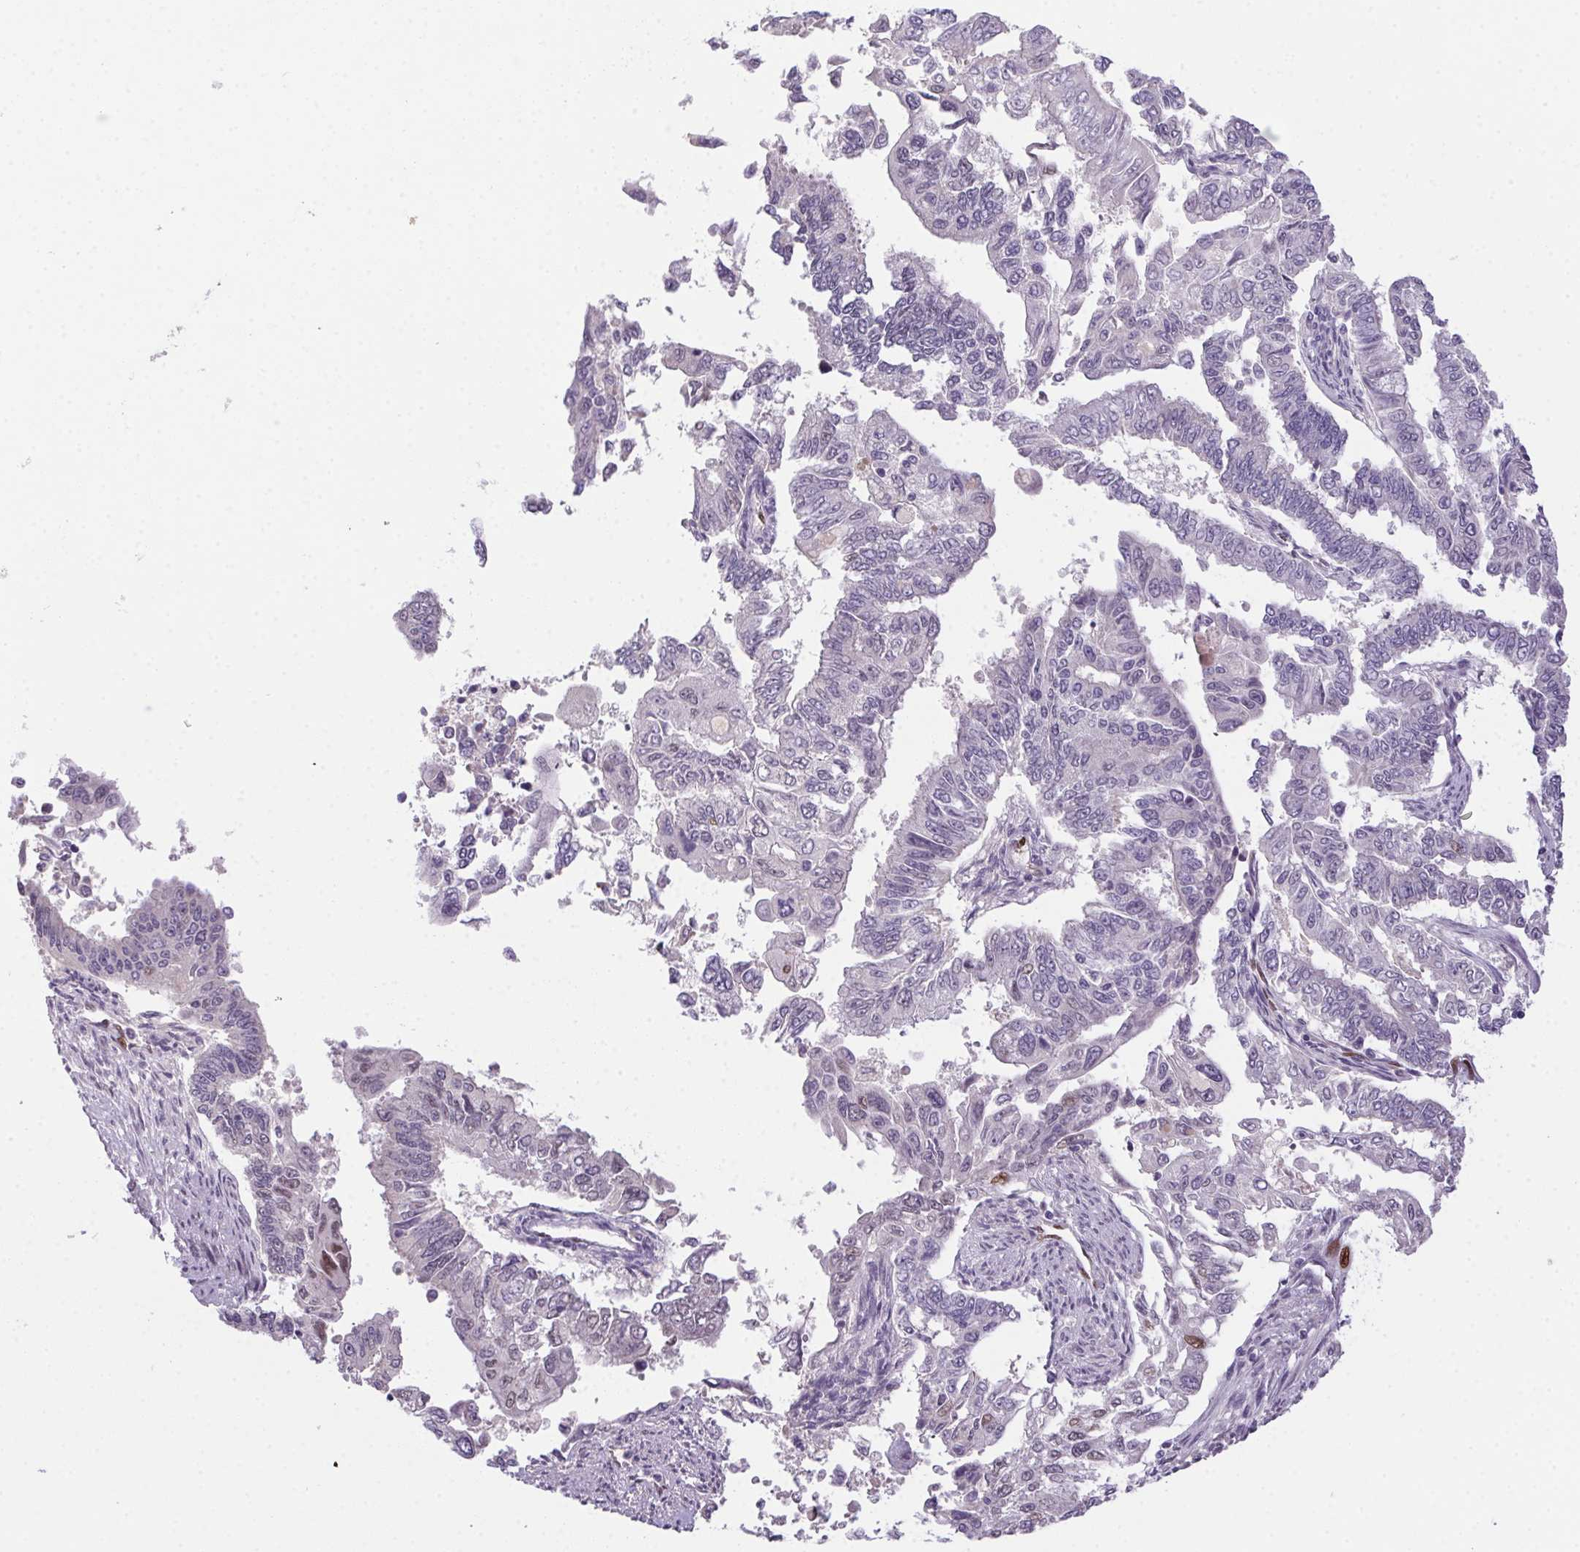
{"staining": {"intensity": "negative", "quantity": "none", "location": "none"}, "tissue": "endometrial cancer", "cell_type": "Tumor cells", "image_type": "cancer", "snomed": [{"axis": "morphology", "description": "Adenocarcinoma, NOS"}, {"axis": "topography", "description": "Uterus"}], "caption": "The immunohistochemistry micrograph has no significant staining in tumor cells of endometrial cancer (adenocarcinoma) tissue.", "gene": "SP9", "patient": {"sex": "female", "age": 59}}